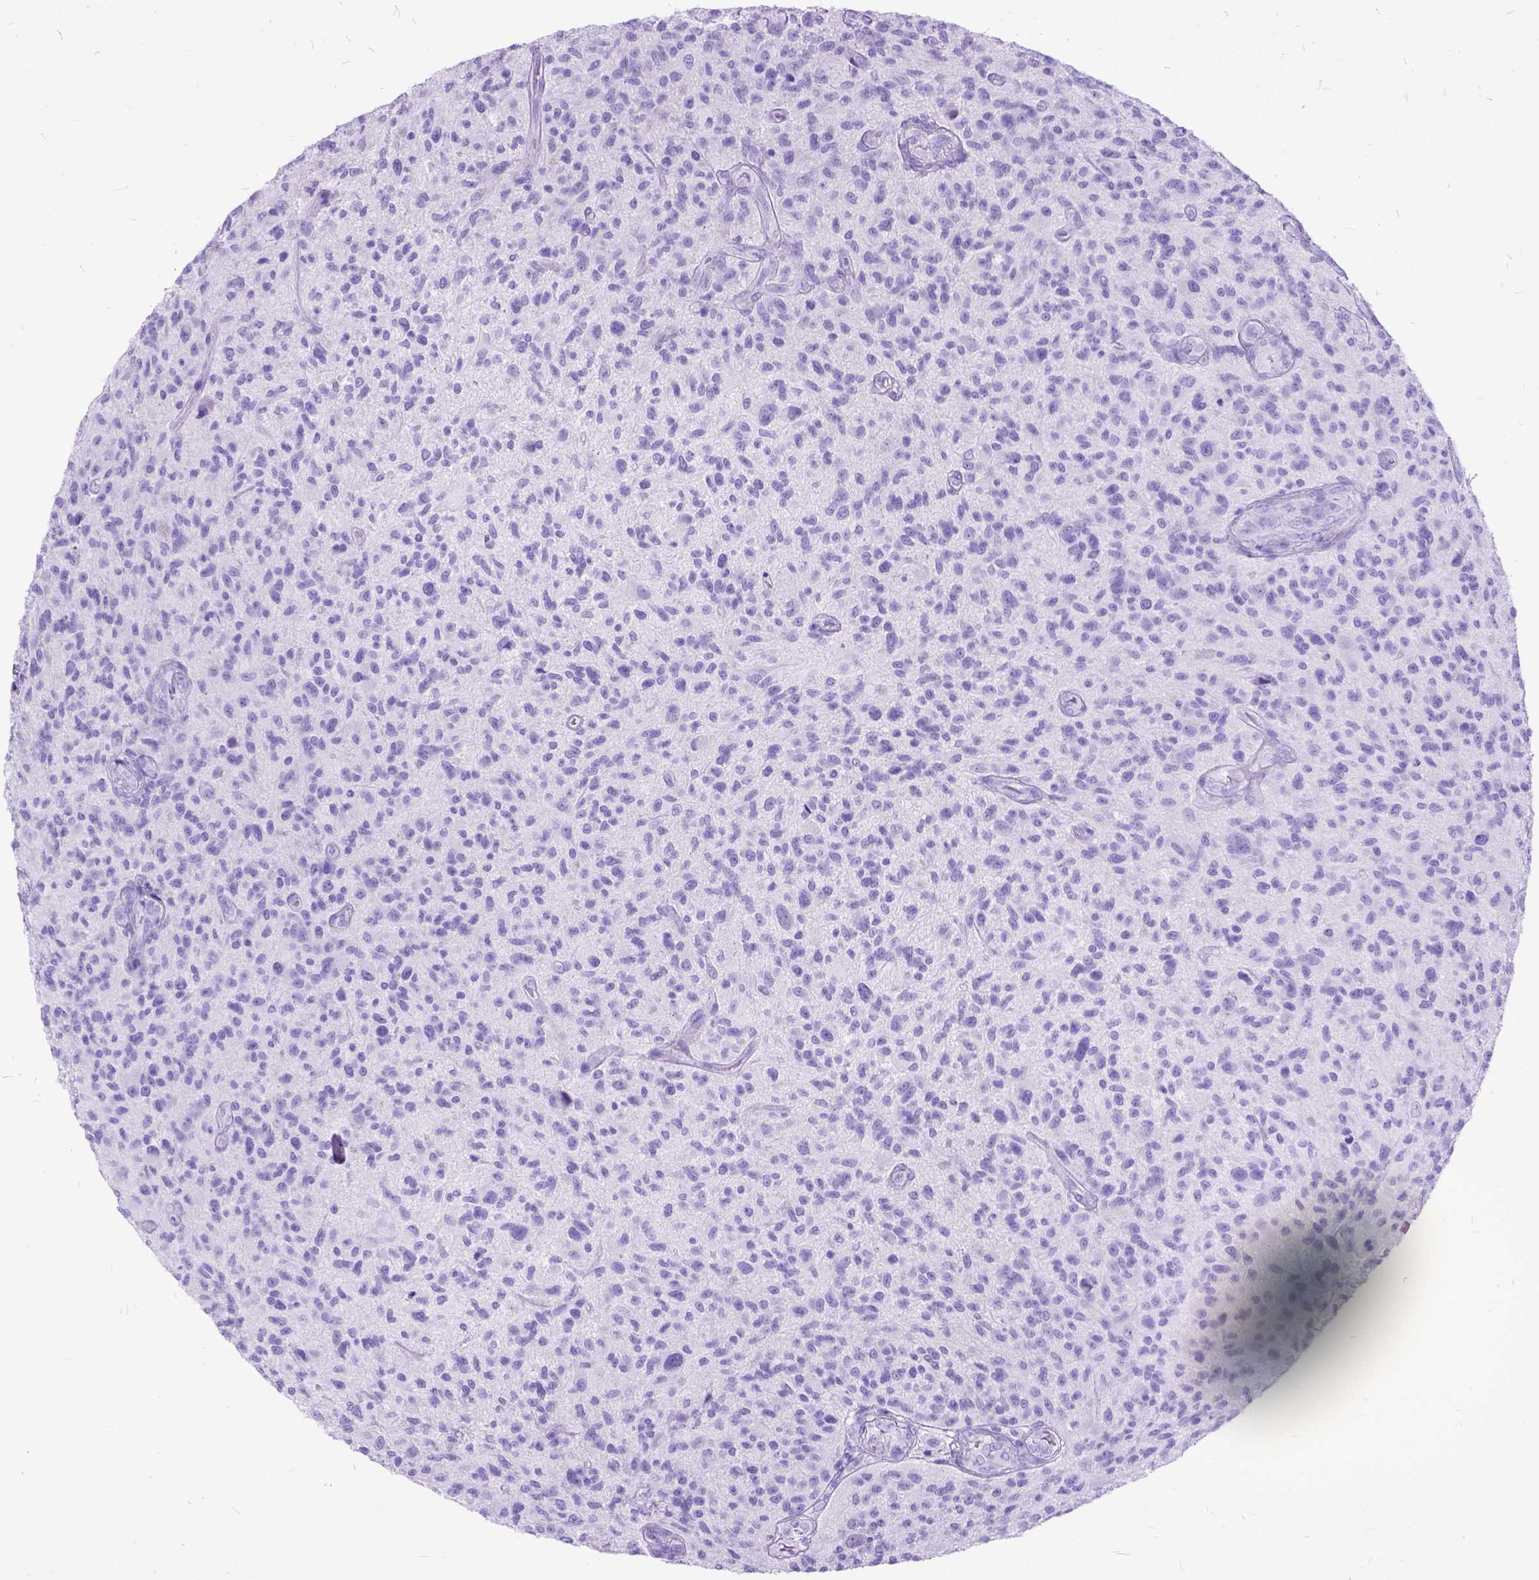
{"staining": {"intensity": "negative", "quantity": "none", "location": "none"}, "tissue": "glioma", "cell_type": "Tumor cells", "image_type": "cancer", "snomed": [{"axis": "morphology", "description": "Glioma, malignant, High grade"}, {"axis": "topography", "description": "Brain"}], "caption": "Immunohistochemical staining of malignant high-grade glioma demonstrates no significant positivity in tumor cells. The staining was performed using DAB (3,3'-diaminobenzidine) to visualize the protein expression in brown, while the nuclei were stained in blue with hematoxylin (Magnification: 20x).", "gene": "DNAH2", "patient": {"sex": "male", "age": 47}}